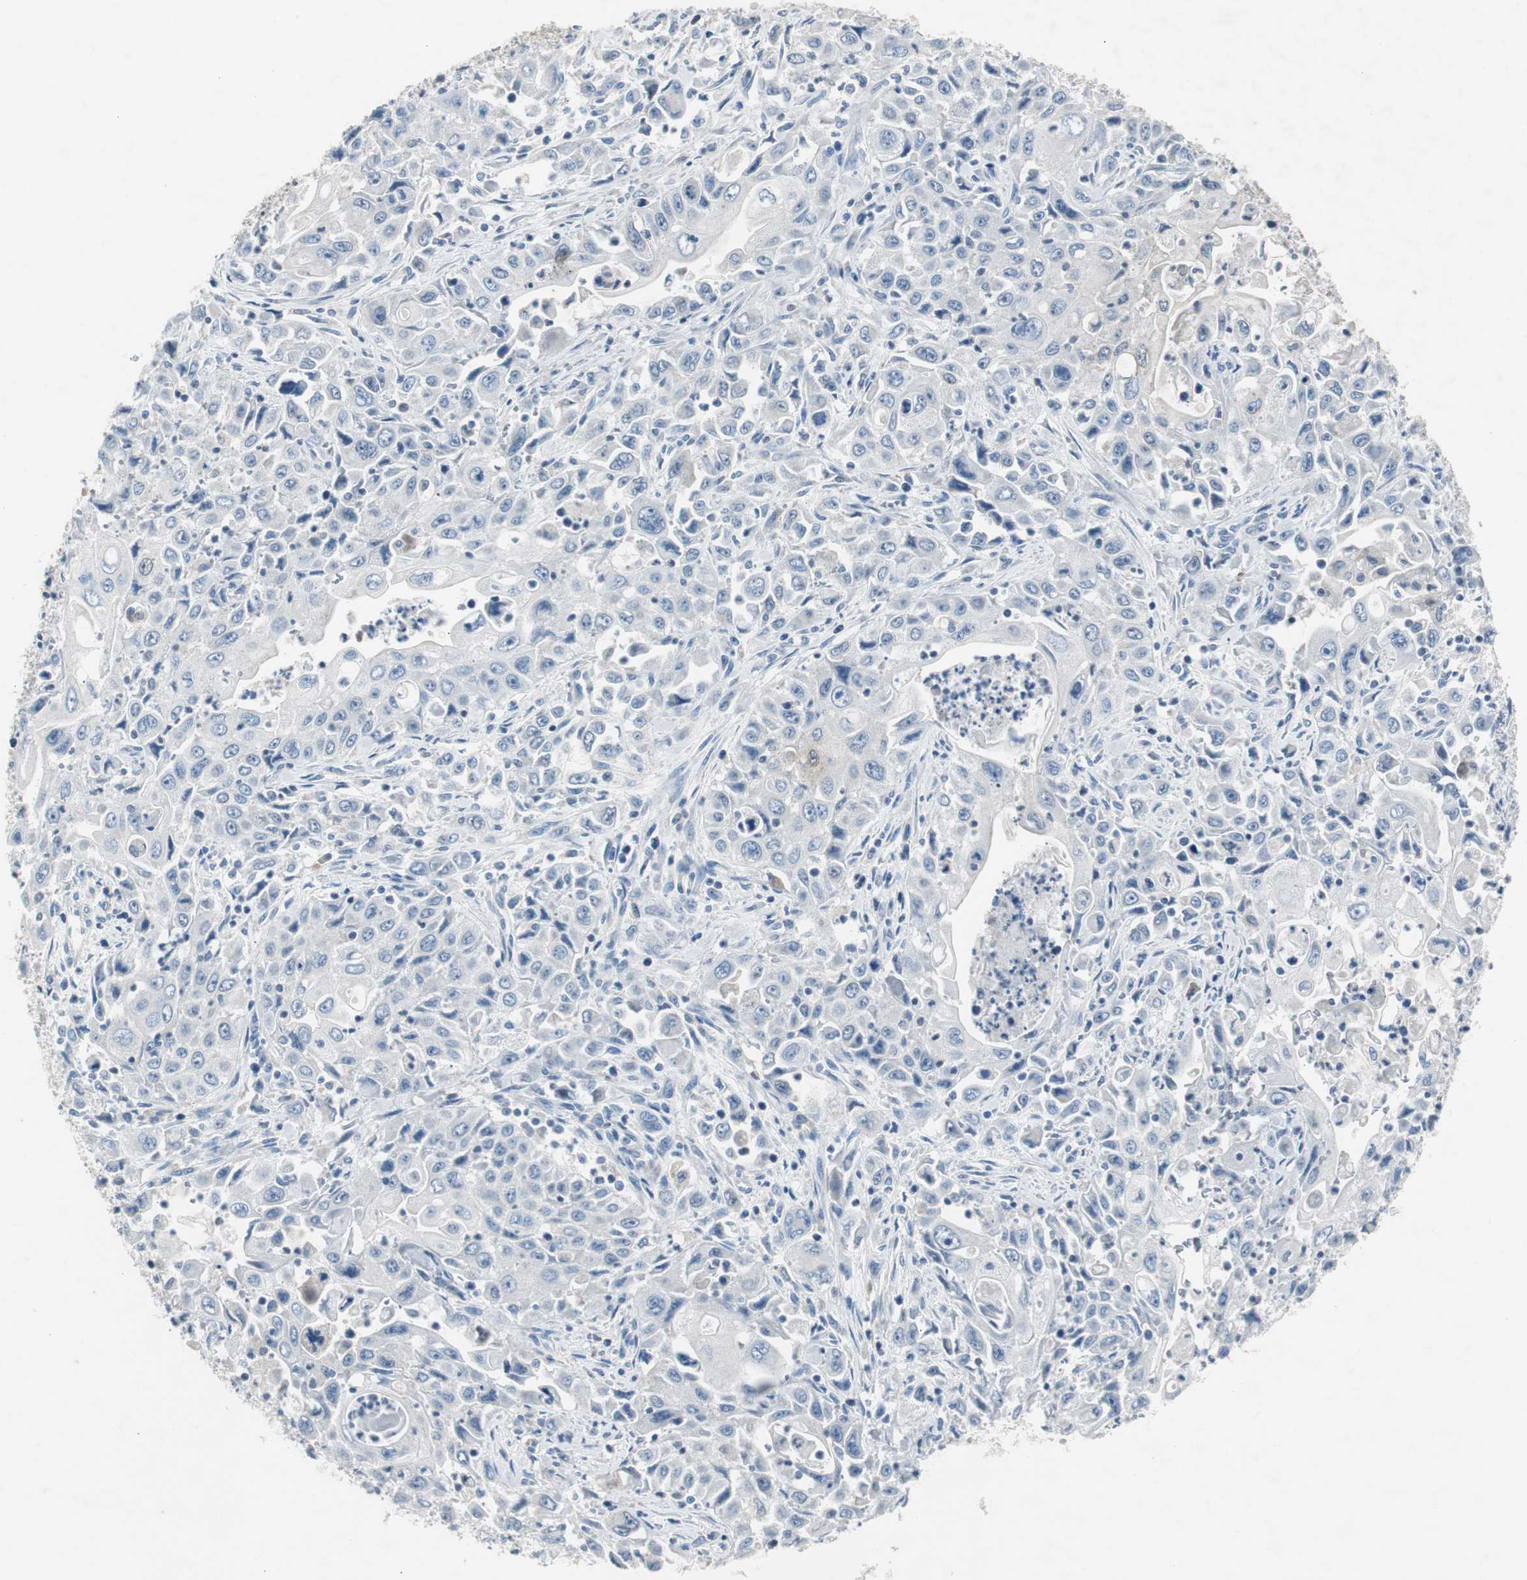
{"staining": {"intensity": "negative", "quantity": "none", "location": "none"}, "tissue": "pancreatic cancer", "cell_type": "Tumor cells", "image_type": "cancer", "snomed": [{"axis": "morphology", "description": "Adenocarcinoma, NOS"}, {"axis": "topography", "description": "Pancreas"}], "caption": "Immunohistochemistry photomicrograph of neoplastic tissue: adenocarcinoma (pancreatic) stained with DAB (3,3'-diaminobenzidine) displays no significant protein positivity in tumor cells.", "gene": "TK1", "patient": {"sex": "male", "age": 70}}